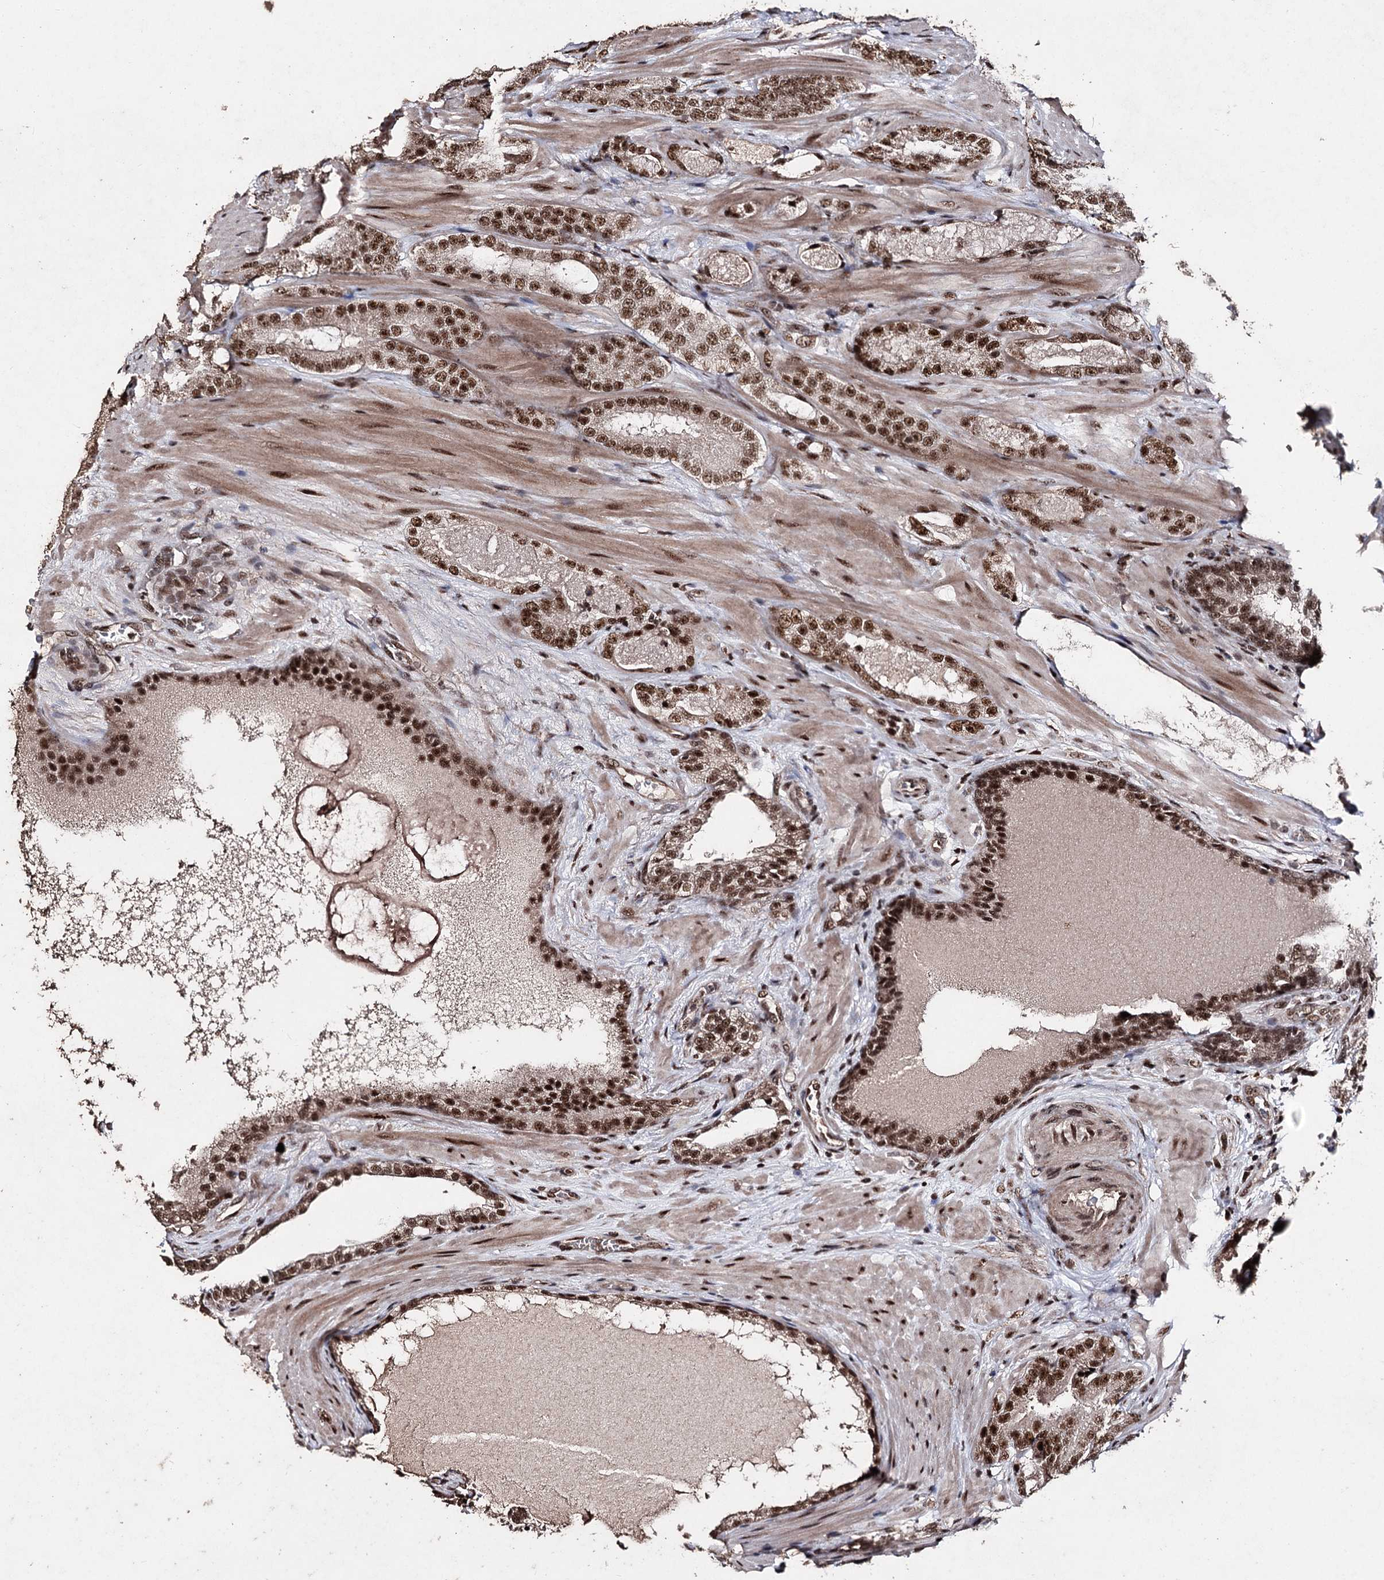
{"staining": {"intensity": "strong", "quantity": ">75%", "location": "nuclear"}, "tissue": "prostate cancer", "cell_type": "Tumor cells", "image_type": "cancer", "snomed": [{"axis": "morphology", "description": "Adenocarcinoma, High grade"}, {"axis": "topography", "description": "Prostate"}], "caption": "IHC (DAB (3,3'-diaminobenzidine)) staining of human prostate cancer exhibits strong nuclear protein expression in about >75% of tumor cells.", "gene": "U2SURP", "patient": {"sex": "male", "age": 60}}